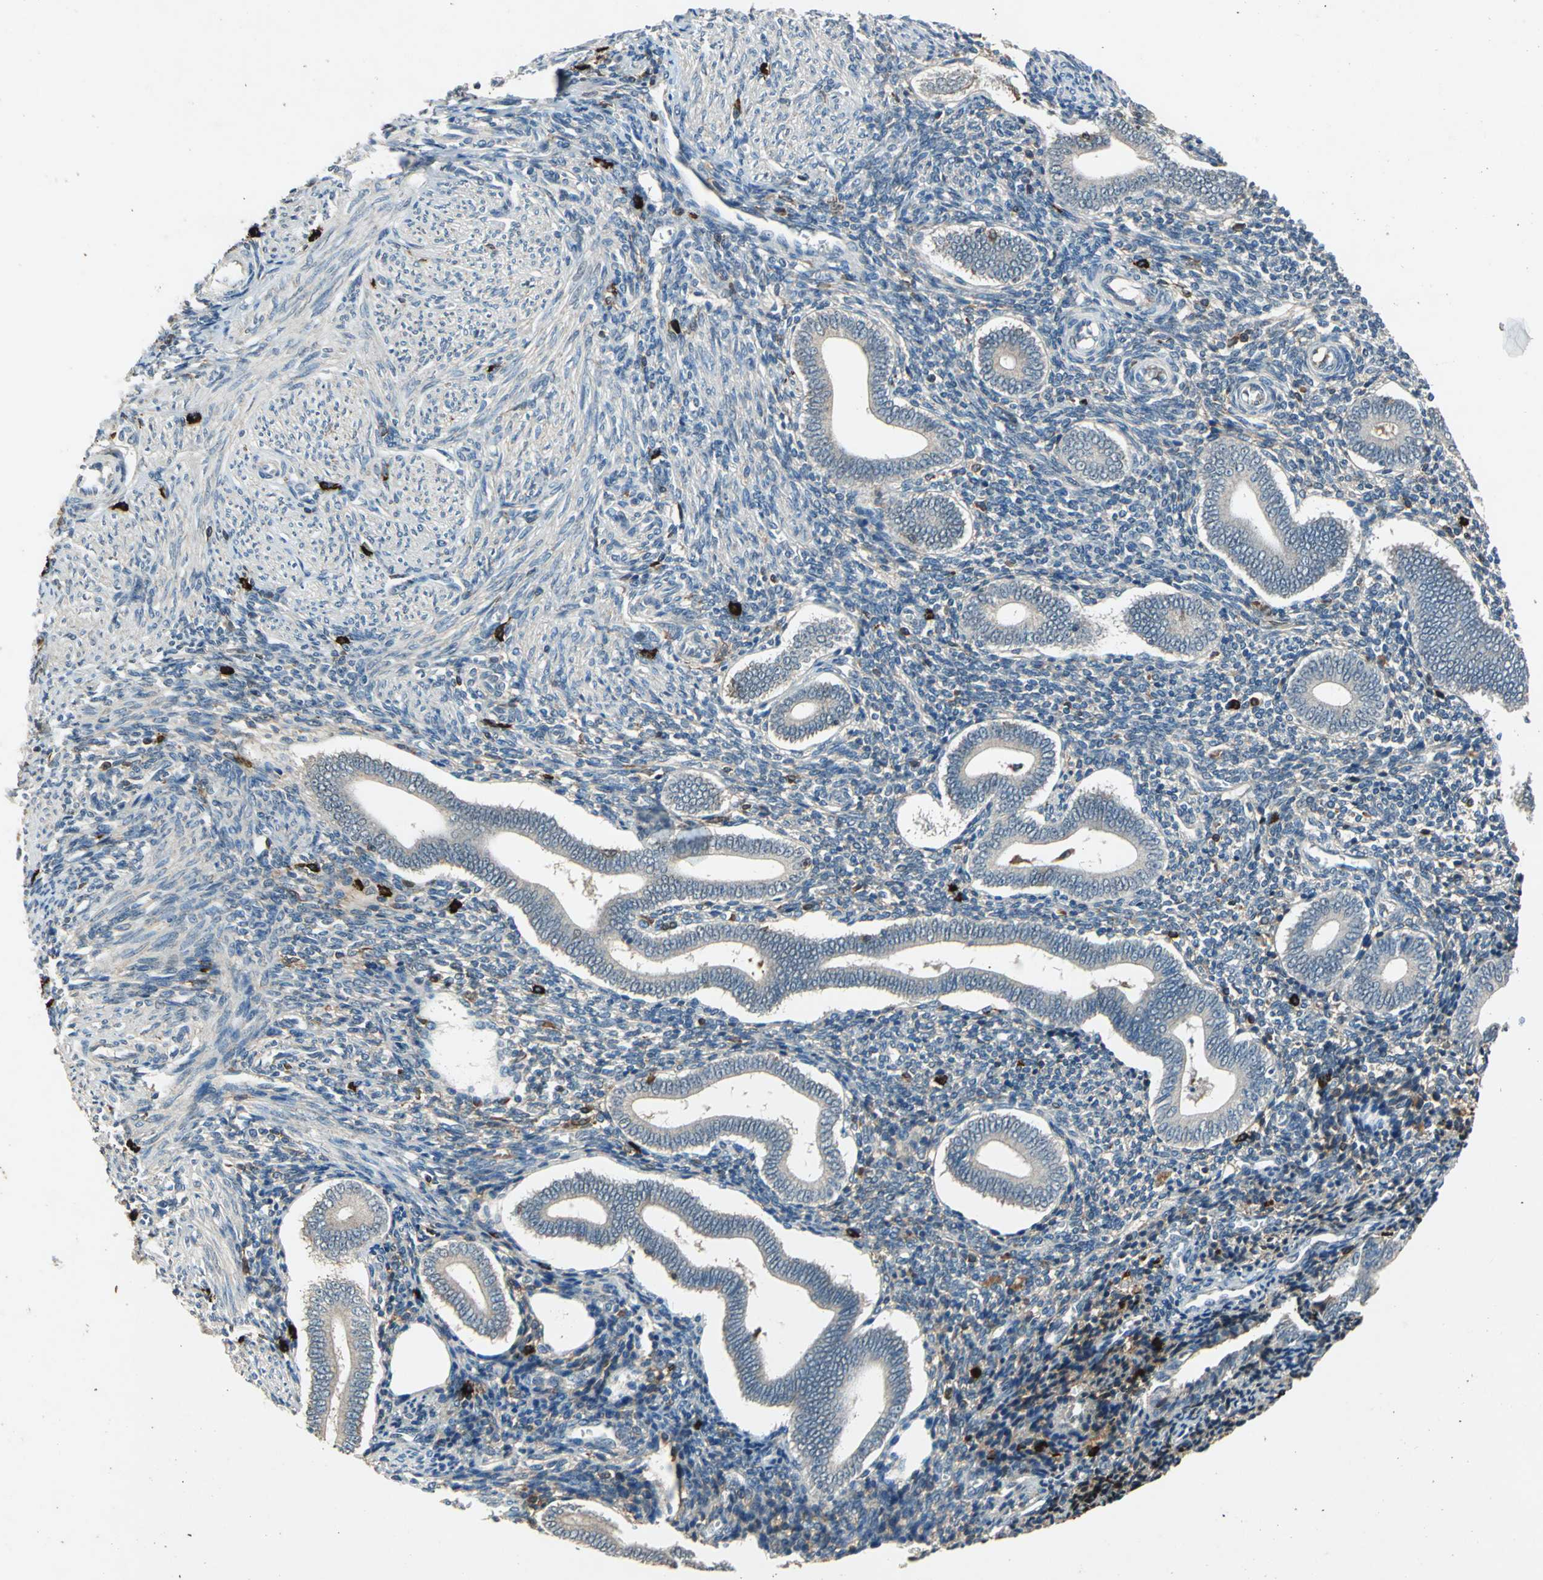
{"staining": {"intensity": "weak", "quantity": "25%-75%", "location": "cytoplasmic/membranous"}, "tissue": "endometrium", "cell_type": "Cells in endometrial stroma", "image_type": "normal", "snomed": [{"axis": "morphology", "description": "Normal tissue, NOS"}, {"axis": "topography", "description": "Uterus"}, {"axis": "topography", "description": "Endometrium"}], "caption": "Immunohistochemical staining of normal endometrium shows 25%-75% levels of weak cytoplasmic/membranous protein staining in about 25%-75% of cells in endometrial stroma.", "gene": "SLC19A2", "patient": {"sex": "female", "age": 33}}